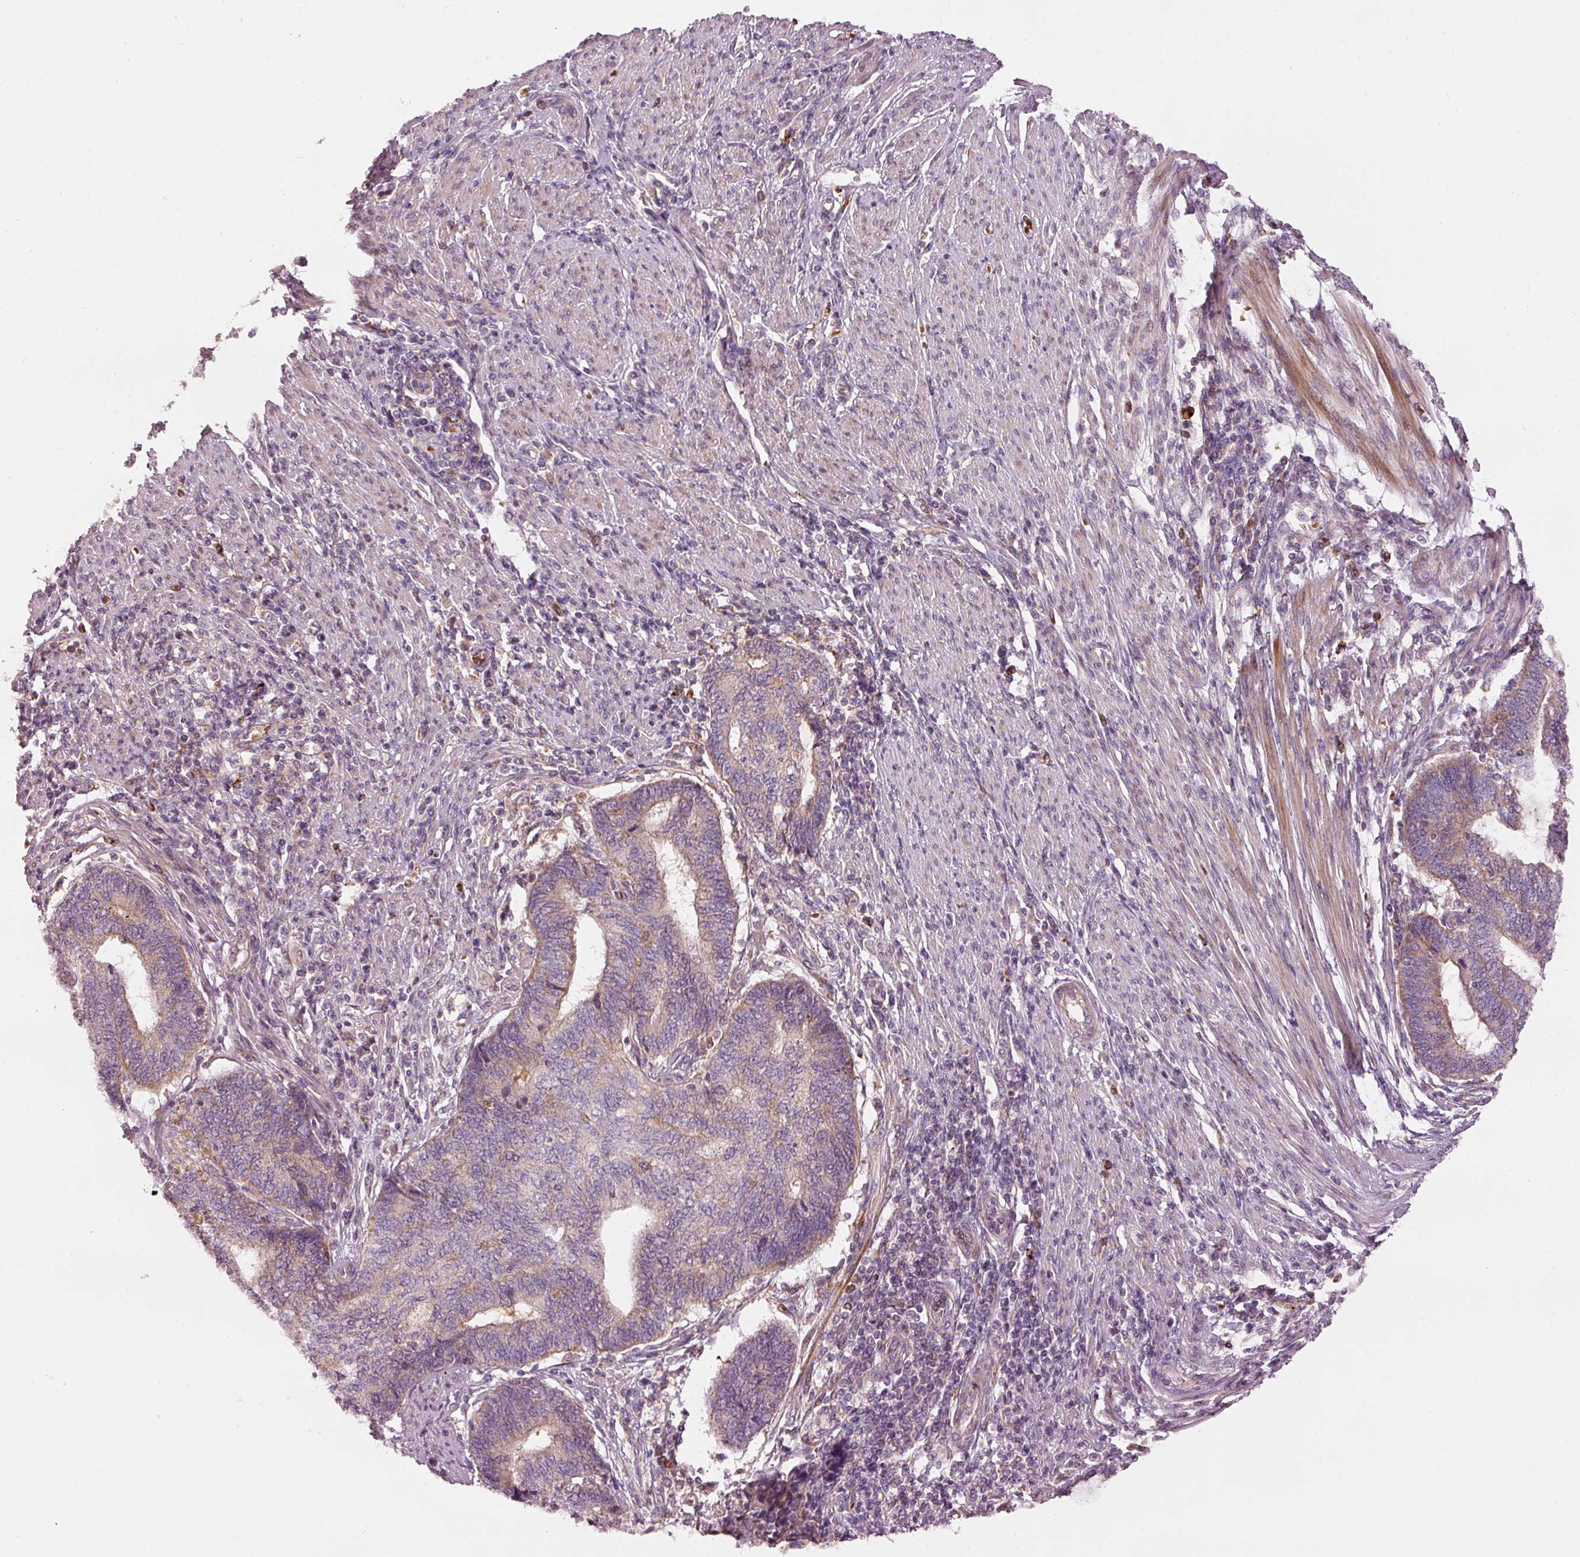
{"staining": {"intensity": "weak", "quantity": "<25%", "location": "cytoplasmic/membranous"}, "tissue": "endometrial cancer", "cell_type": "Tumor cells", "image_type": "cancer", "snomed": [{"axis": "morphology", "description": "Adenocarcinoma, NOS"}, {"axis": "topography", "description": "Uterus"}, {"axis": "topography", "description": "Endometrium"}], "caption": "Immunohistochemical staining of endometrial cancer (adenocarcinoma) exhibits no significant expression in tumor cells.", "gene": "KLHL21", "patient": {"sex": "female", "age": 70}}